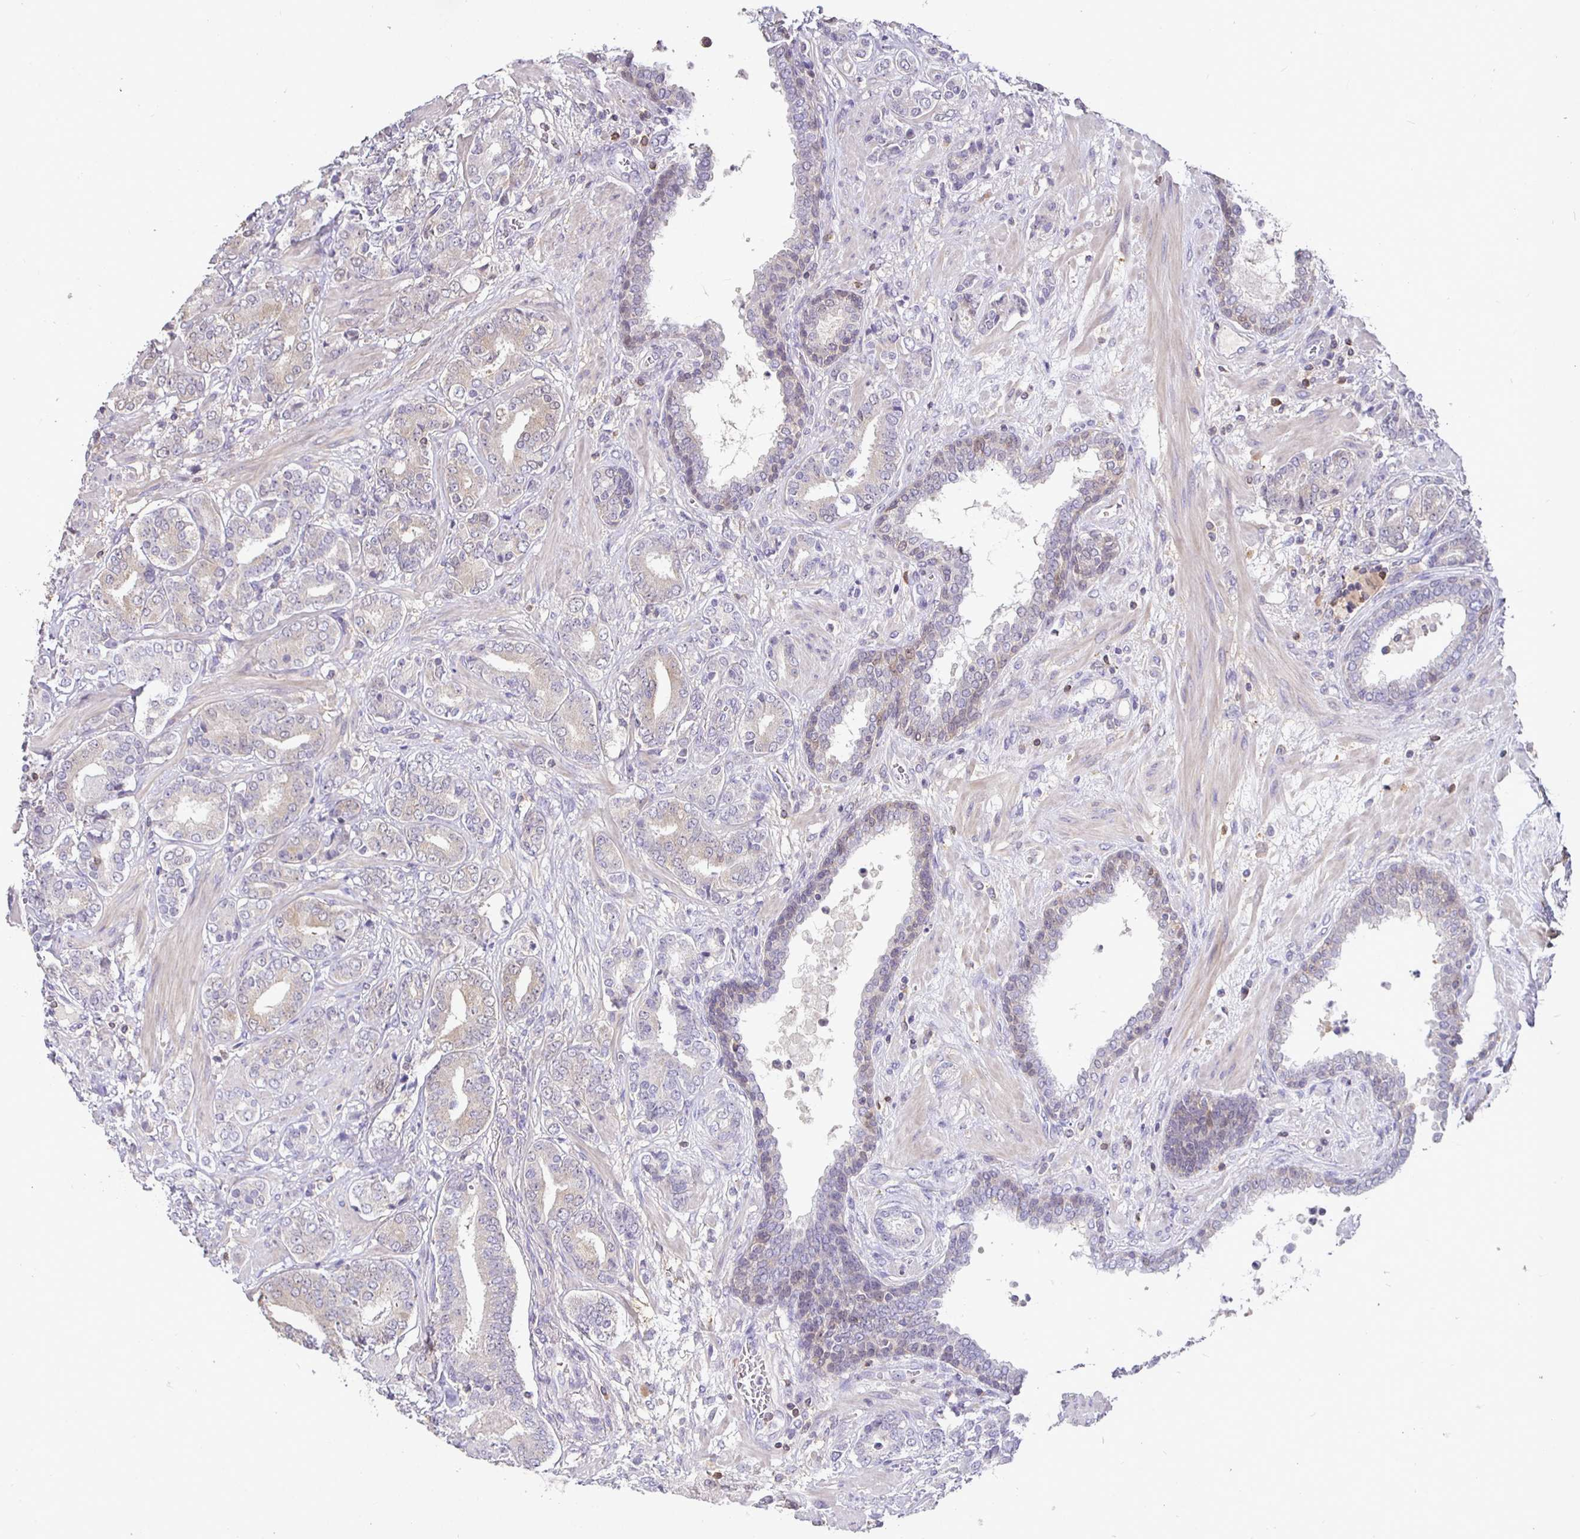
{"staining": {"intensity": "weak", "quantity": "<25%", "location": "cytoplasmic/membranous"}, "tissue": "prostate cancer", "cell_type": "Tumor cells", "image_type": "cancer", "snomed": [{"axis": "morphology", "description": "Adenocarcinoma, High grade"}, {"axis": "topography", "description": "Prostate"}], "caption": "A high-resolution micrograph shows immunohistochemistry staining of prostate cancer, which demonstrates no significant staining in tumor cells.", "gene": "SHISA4", "patient": {"sex": "male", "age": 62}}